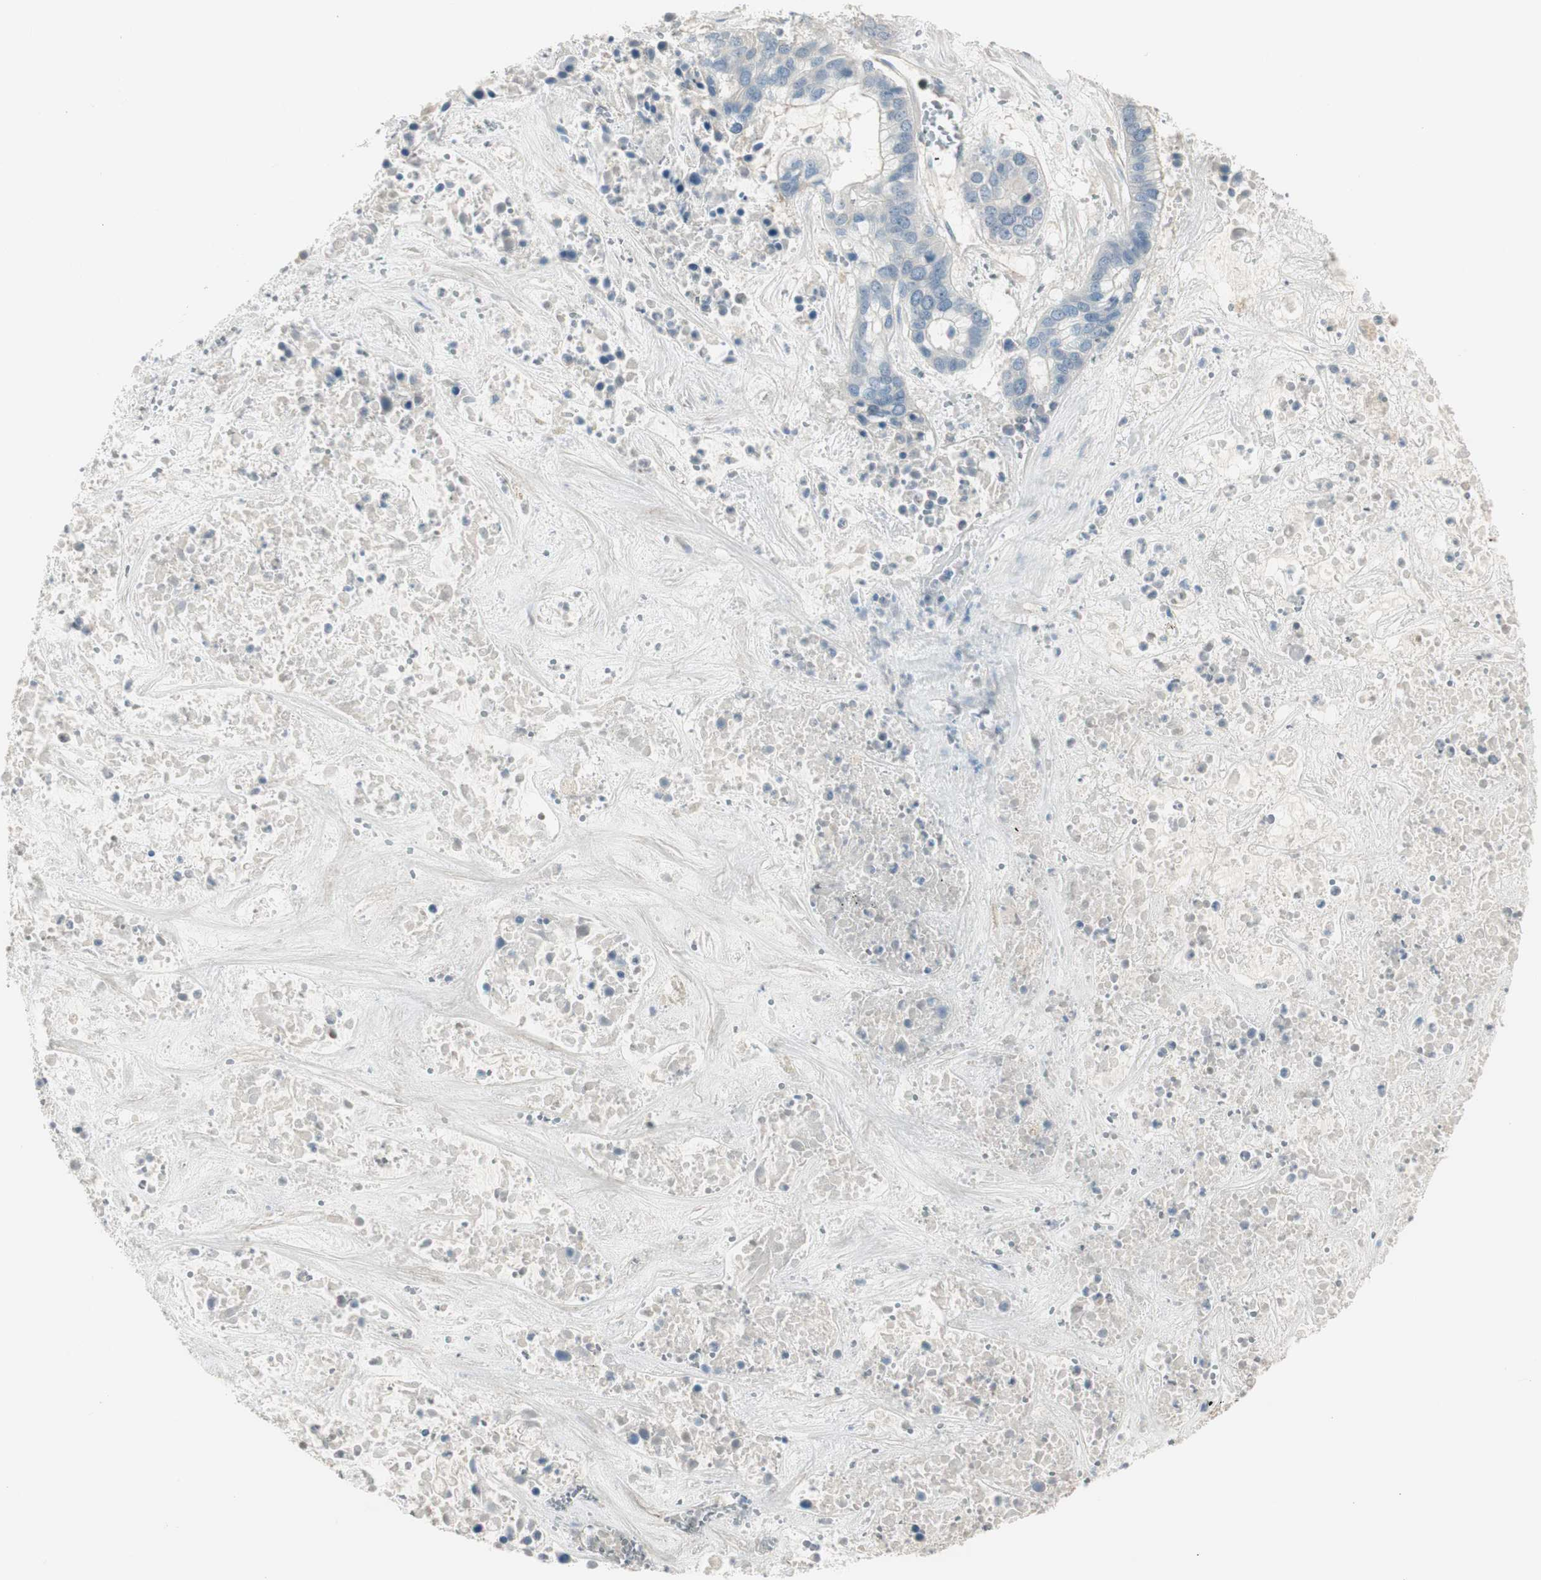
{"staining": {"intensity": "negative", "quantity": "none", "location": "none"}, "tissue": "liver cancer", "cell_type": "Tumor cells", "image_type": "cancer", "snomed": [{"axis": "morphology", "description": "Cholangiocarcinoma"}, {"axis": "topography", "description": "Liver"}], "caption": "DAB immunohistochemical staining of liver cancer (cholangiocarcinoma) shows no significant staining in tumor cells. (DAB immunohistochemistry (IHC) with hematoxylin counter stain).", "gene": "EVA1A", "patient": {"sex": "female", "age": 65}}